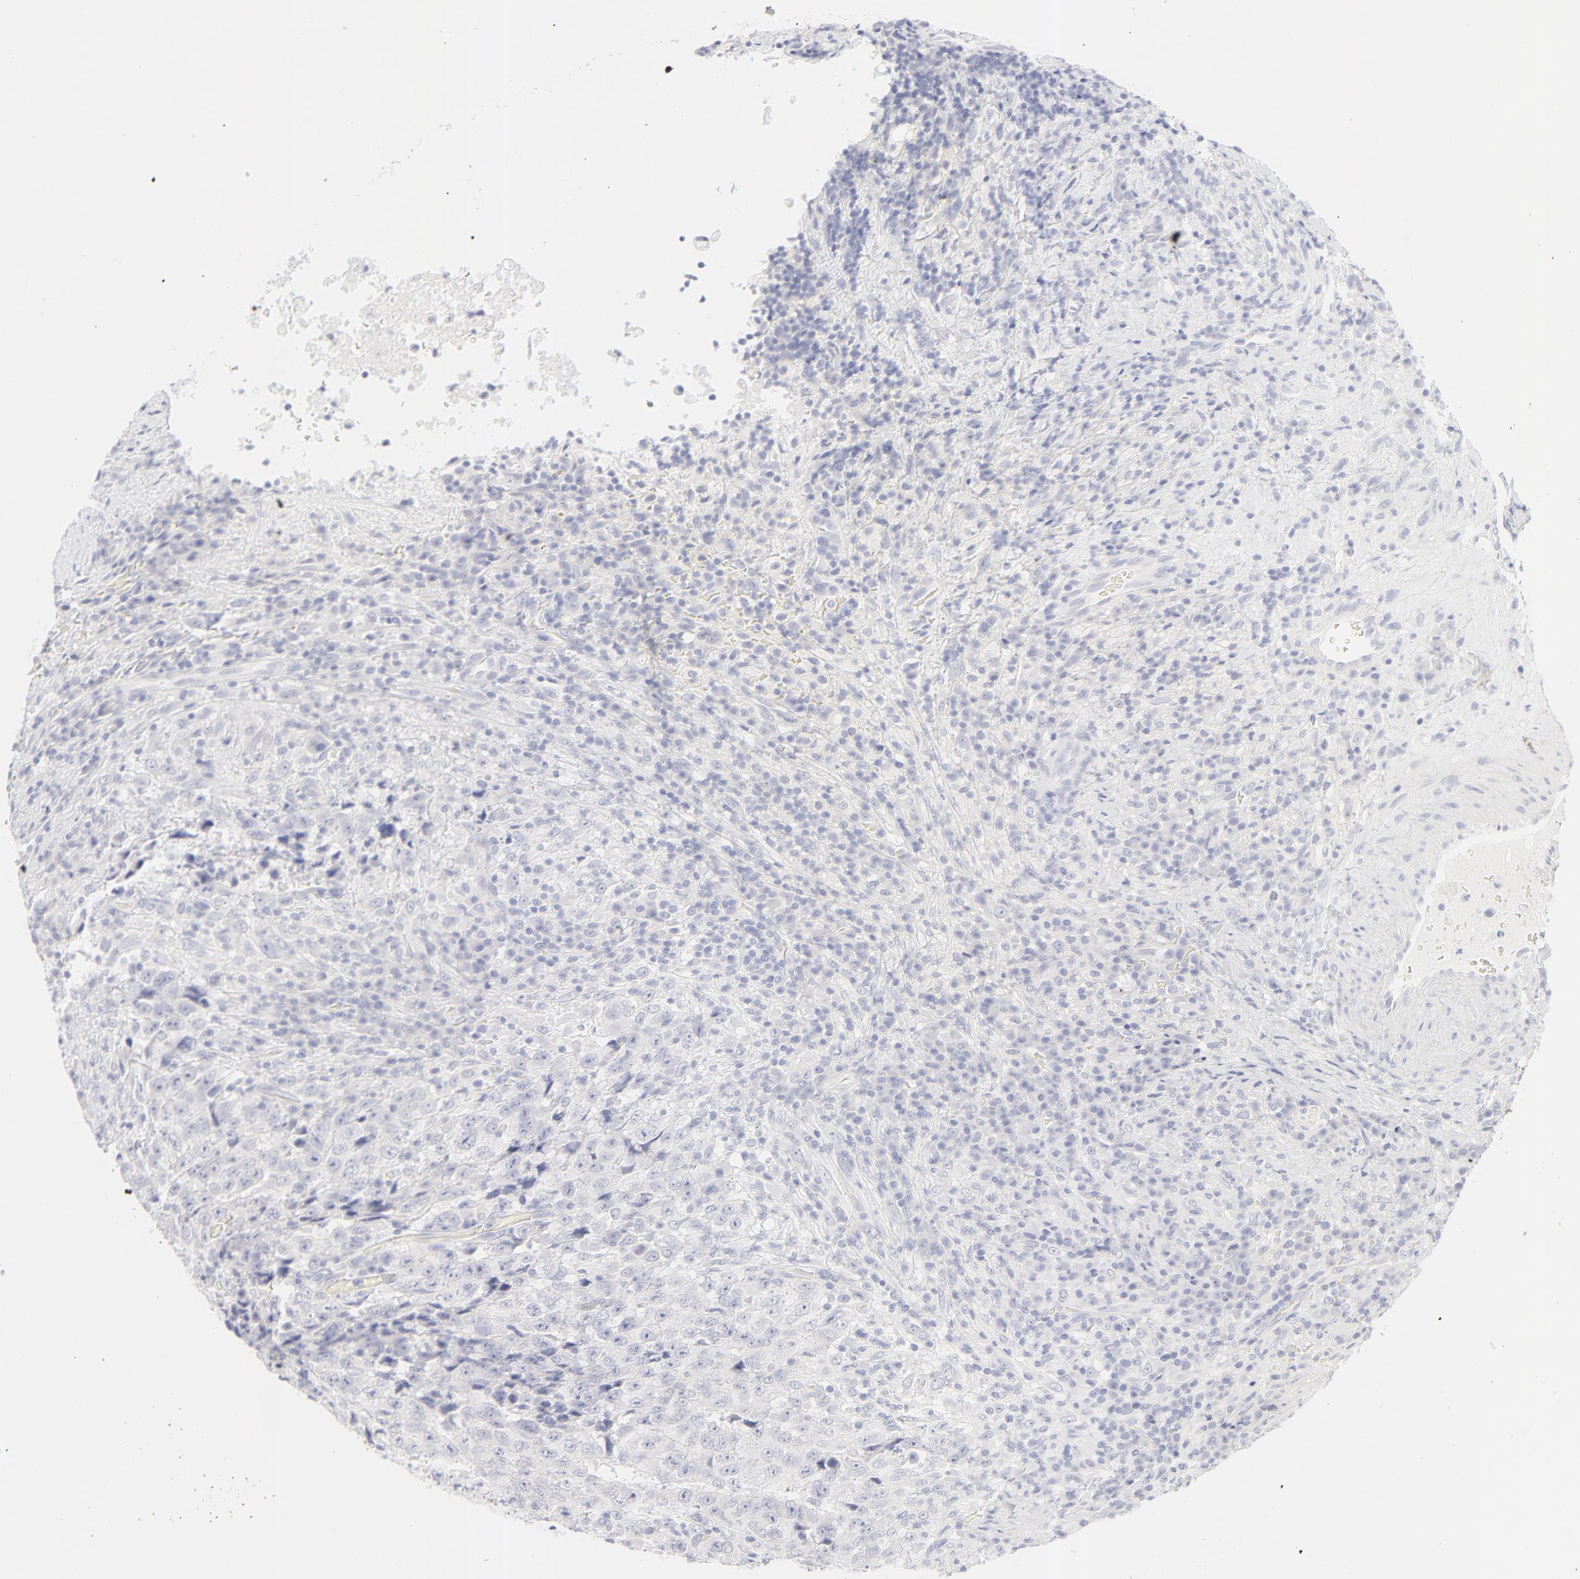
{"staining": {"intensity": "negative", "quantity": "none", "location": "none"}, "tissue": "testis cancer", "cell_type": "Tumor cells", "image_type": "cancer", "snomed": [{"axis": "morphology", "description": "Necrosis, NOS"}, {"axis": "morphology", "description": "Carcinoma, Embryonal, NOS"}, {"axis": "topography", "description": "Testis"}], "caption": "Immunohistochemistry histopathology image of embryonal carcinoma (testis) stained for a protein (brown), which displays no positivity in tumor cells.", "gene": "NPNT", "patient": {"sex": "male", "age": 19}}